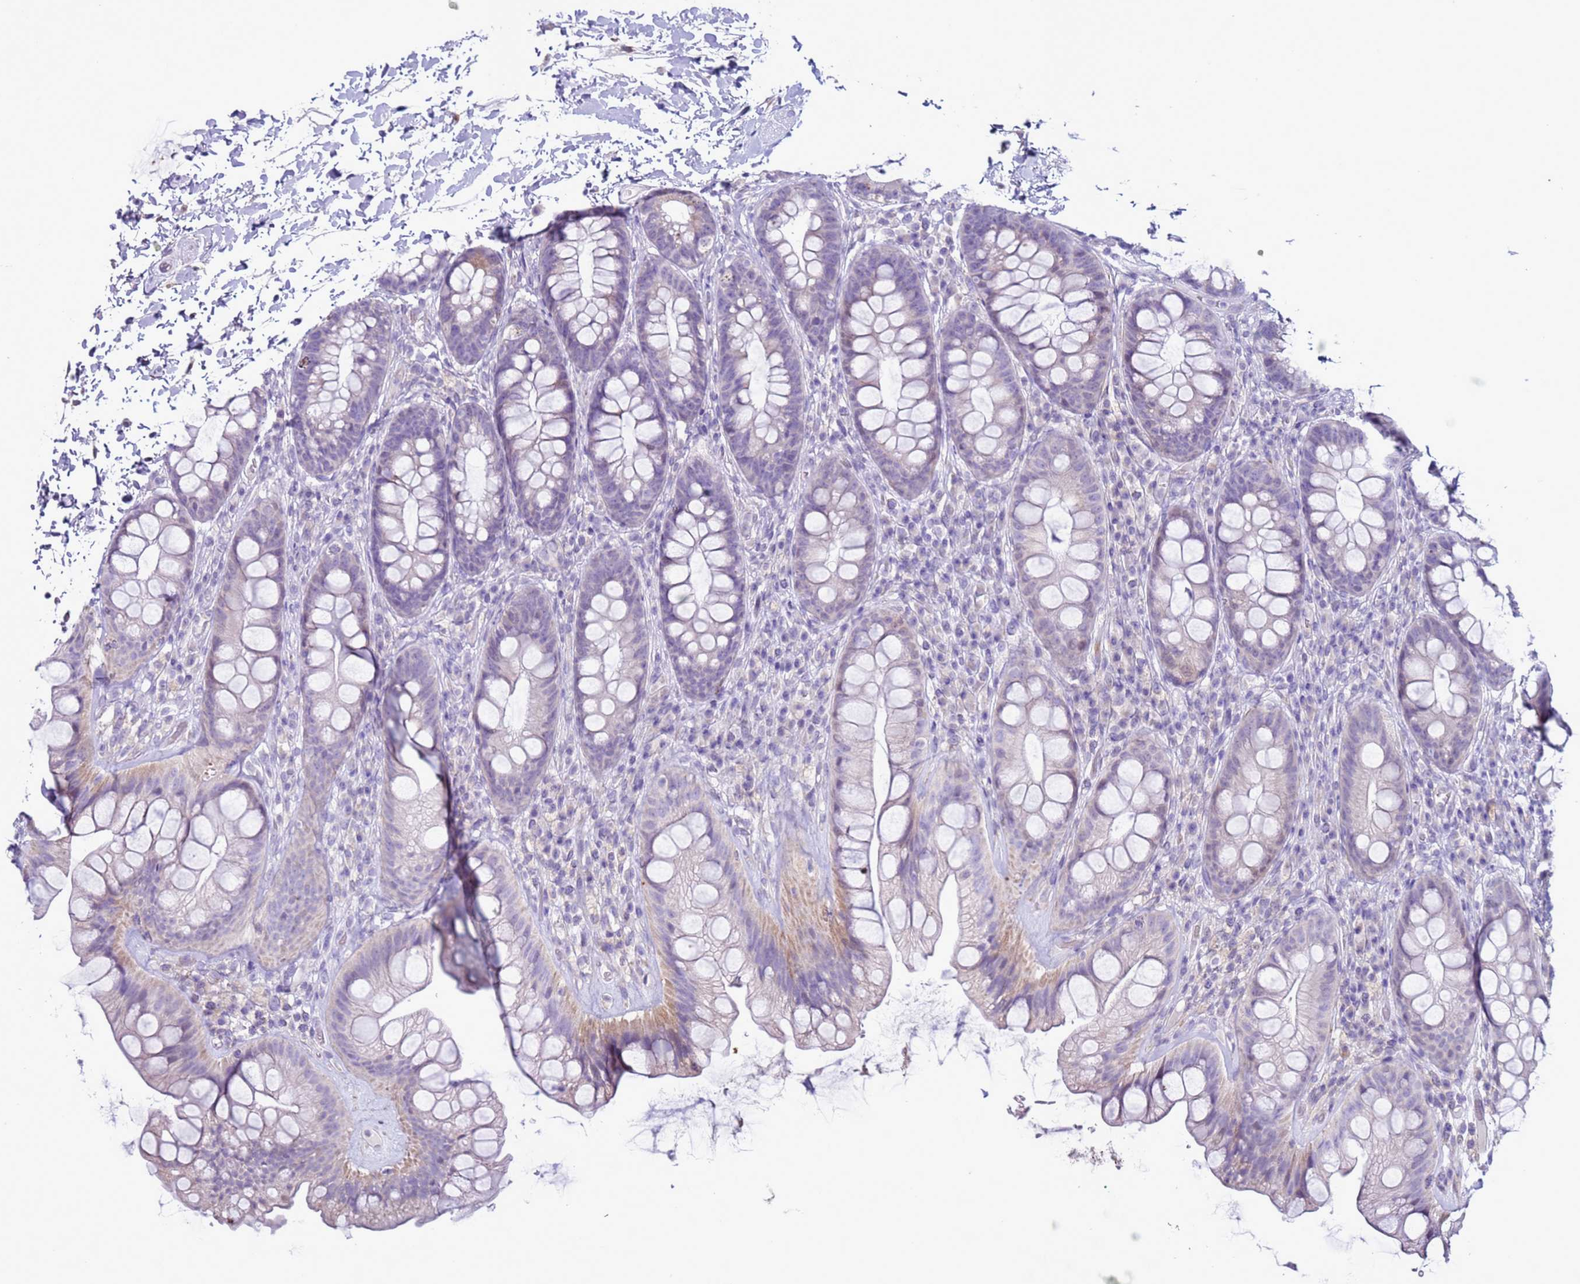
{"staining": {"intensity": "weak", "quantity": "<25%", "location": "cytoplasmic/membranous"}, "tissue": "rectum", "cell_type": "Glandular cells", "image_type": "normal", "snomed": [{"axis": "morphology", "description": "Normal tissue, NOS"}, {"axis": "topography", "description": "Rectum"}], "caption": "DAB (3,3'-diaminobenzidine) immunohistochemical staining of normal human rectum exhibits no significant positivity in glandular cells.", "gene": "ABHD17B", "patient": {"sex": "male", "age": 74}}